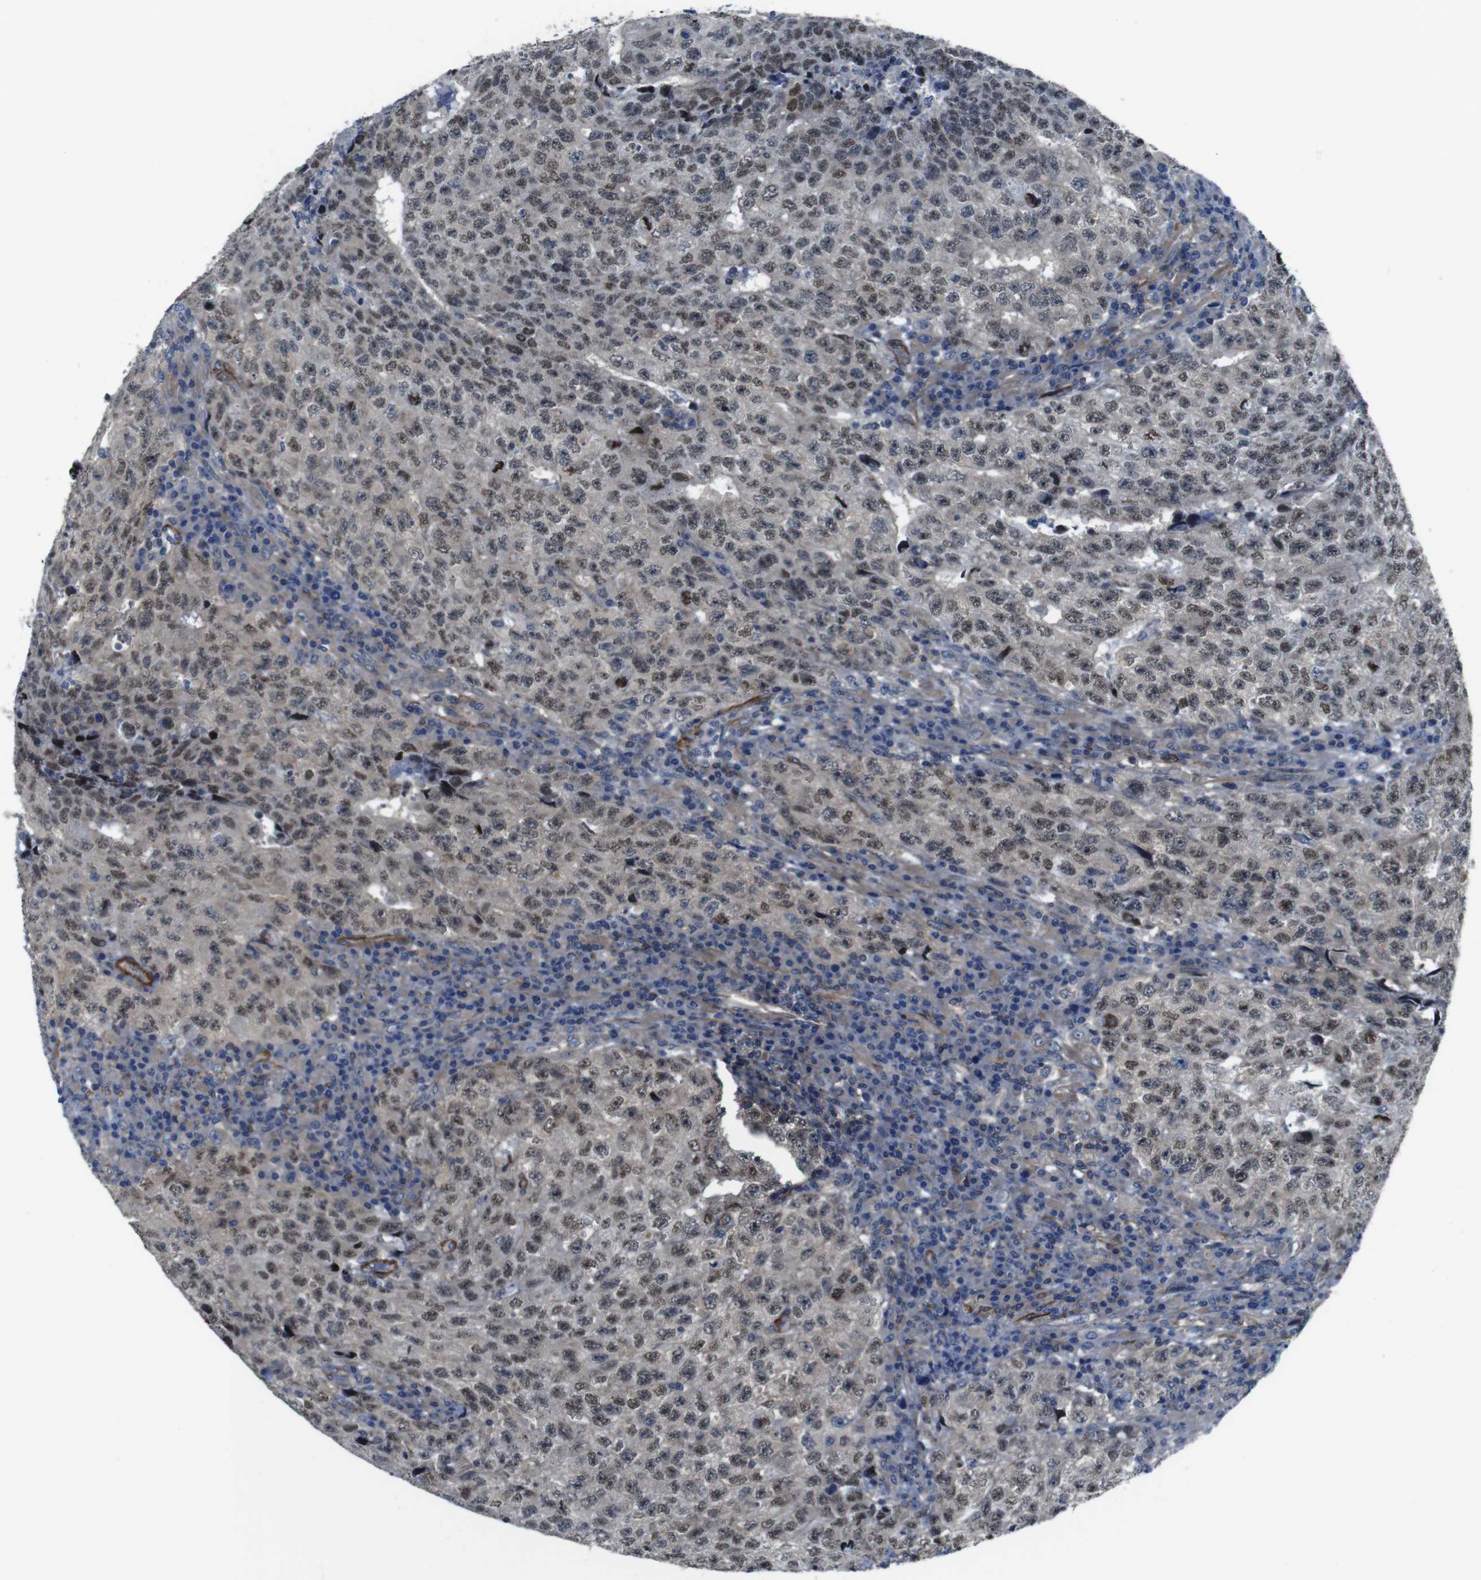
{"staining": {"intensity": "weak", "quantity": "25%-75%", "location": "nuclear"}, "tissue": "testis cancer", "cell_type": "Tumor cells", "image_type": "cancer", "snomed": [{"axis": "morphology", "description": "Necrosis, NOS"}, {"axis": "morphology", "description": "Carcinoma, Embryonal, NOS"}, {"axis": "topography", "description": "Testis"}], "caption": "Protein analysis of testis embryonal carcinoma tissue shows weak nuclear staining in approximately 25%-75% of tumor cells.", "gene": "GGT7", "patient": {"sex": "male", "age": 19}}